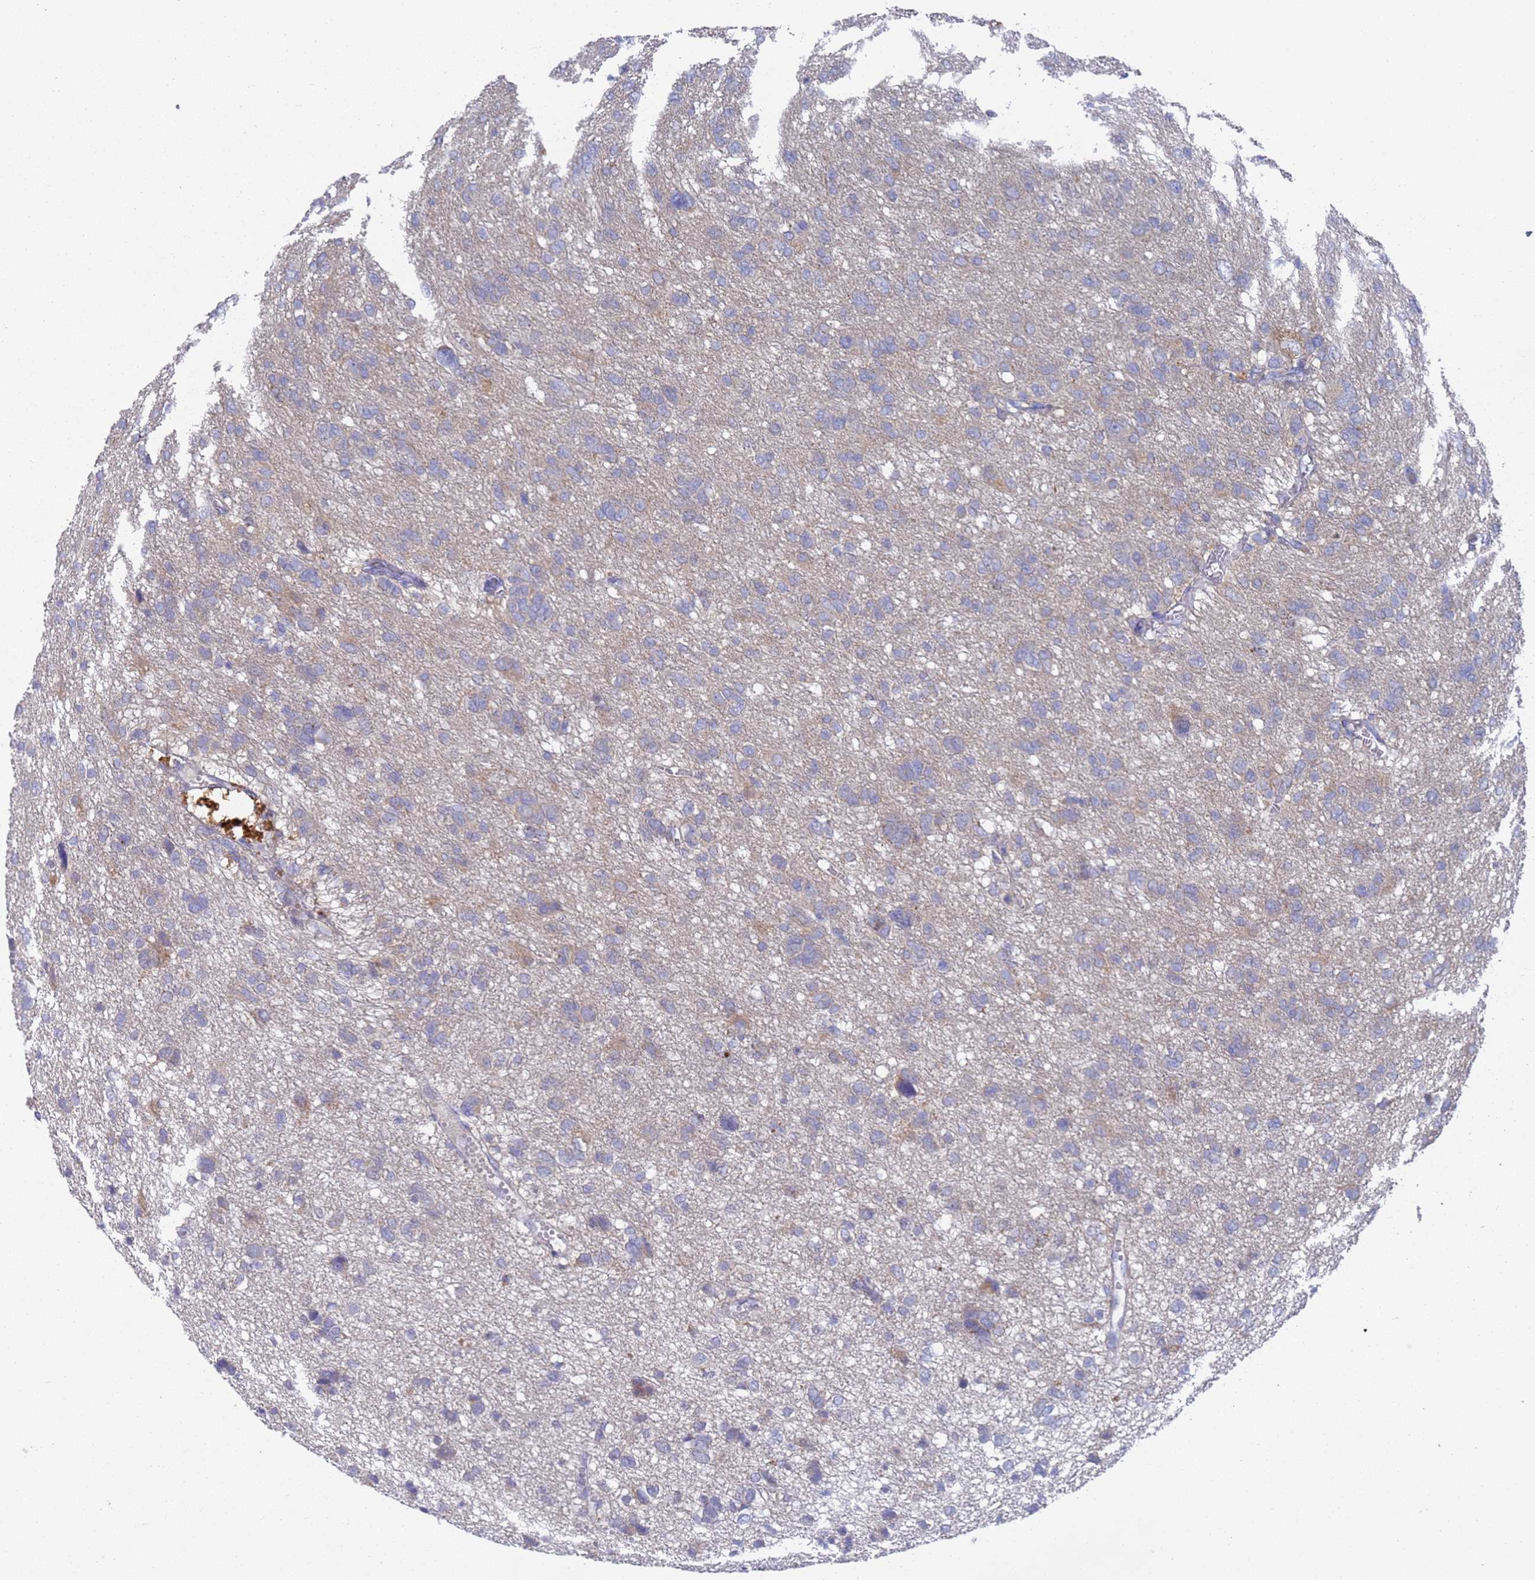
{"staining": {"intensity": "weak", "quantity": "<25%", "location": "cytoplasmic/membranous"}, "tissue": "glioma", "cell_type": "Tumor cells", "image_type": "cancer", "snomed": [{"axis": "morphology", "description": "Glioma, malignant, High grade"}, {"axis": "topography", "description": "Brain"}], "caption": "An immunohistochemistry (IHC) micrograph of glioma is shown. There is no staining in tumor cells of glioma.", "gene": "NPEPPS", "patient": {"sex": "female", "age": 59}}